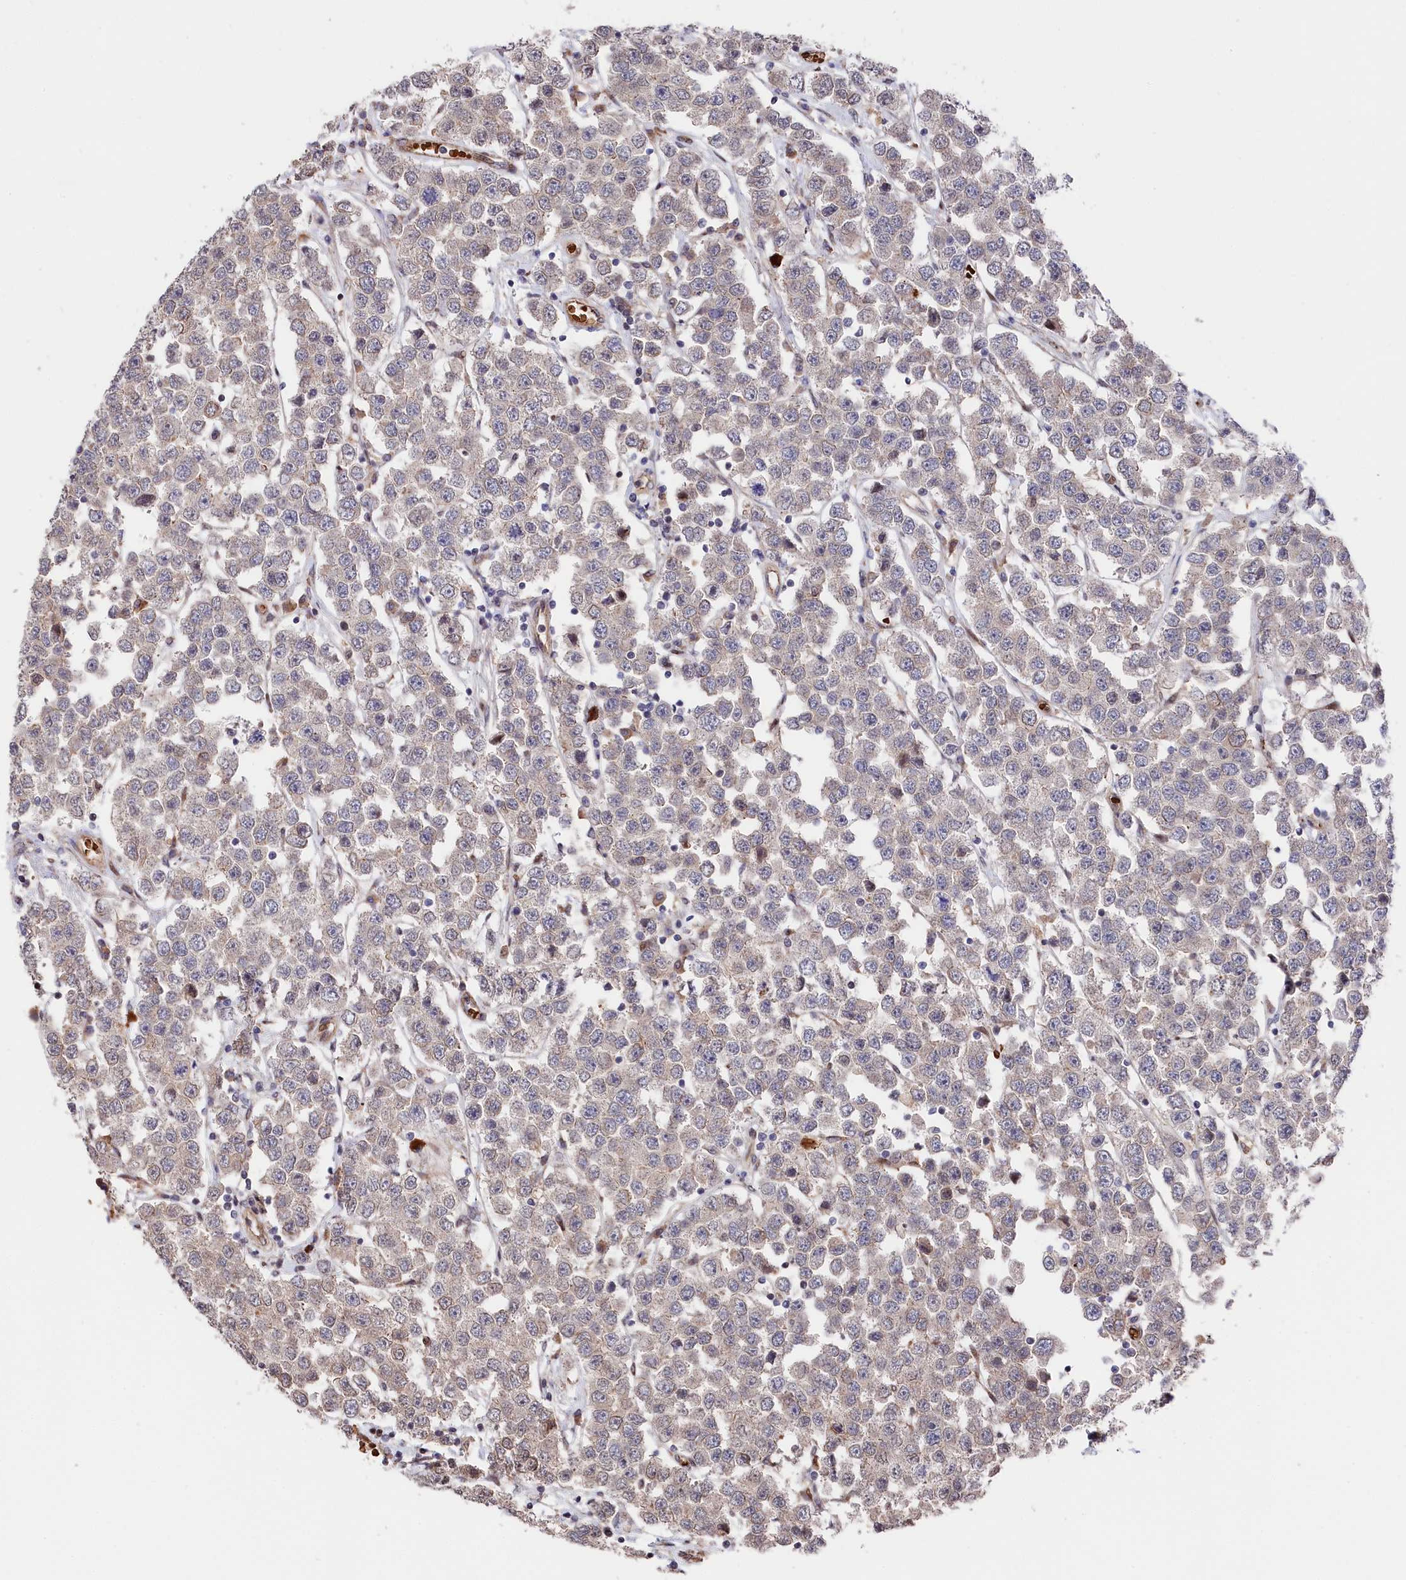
{"staining": {"intensity": "weak", "quantity": "<25%", "location": "cytoplasmic/membranous"}, "tissue": "testis cancer", "cell_type": "Tumor cells", "image_type": "cancer", "snomed": [{"axis": "morphology", "description": "Seminoma, NOS"}, {"axis": "topography", "description": "Testis"}], "caption": "A high-resolution histopathology image shows immunohistochemistry (IHC) staining of seminoma (testis), which shows no significant positivity in tumor cells.", "gene": "TNKS1BP1", "patient": {"sex": "male", "age": 28}}